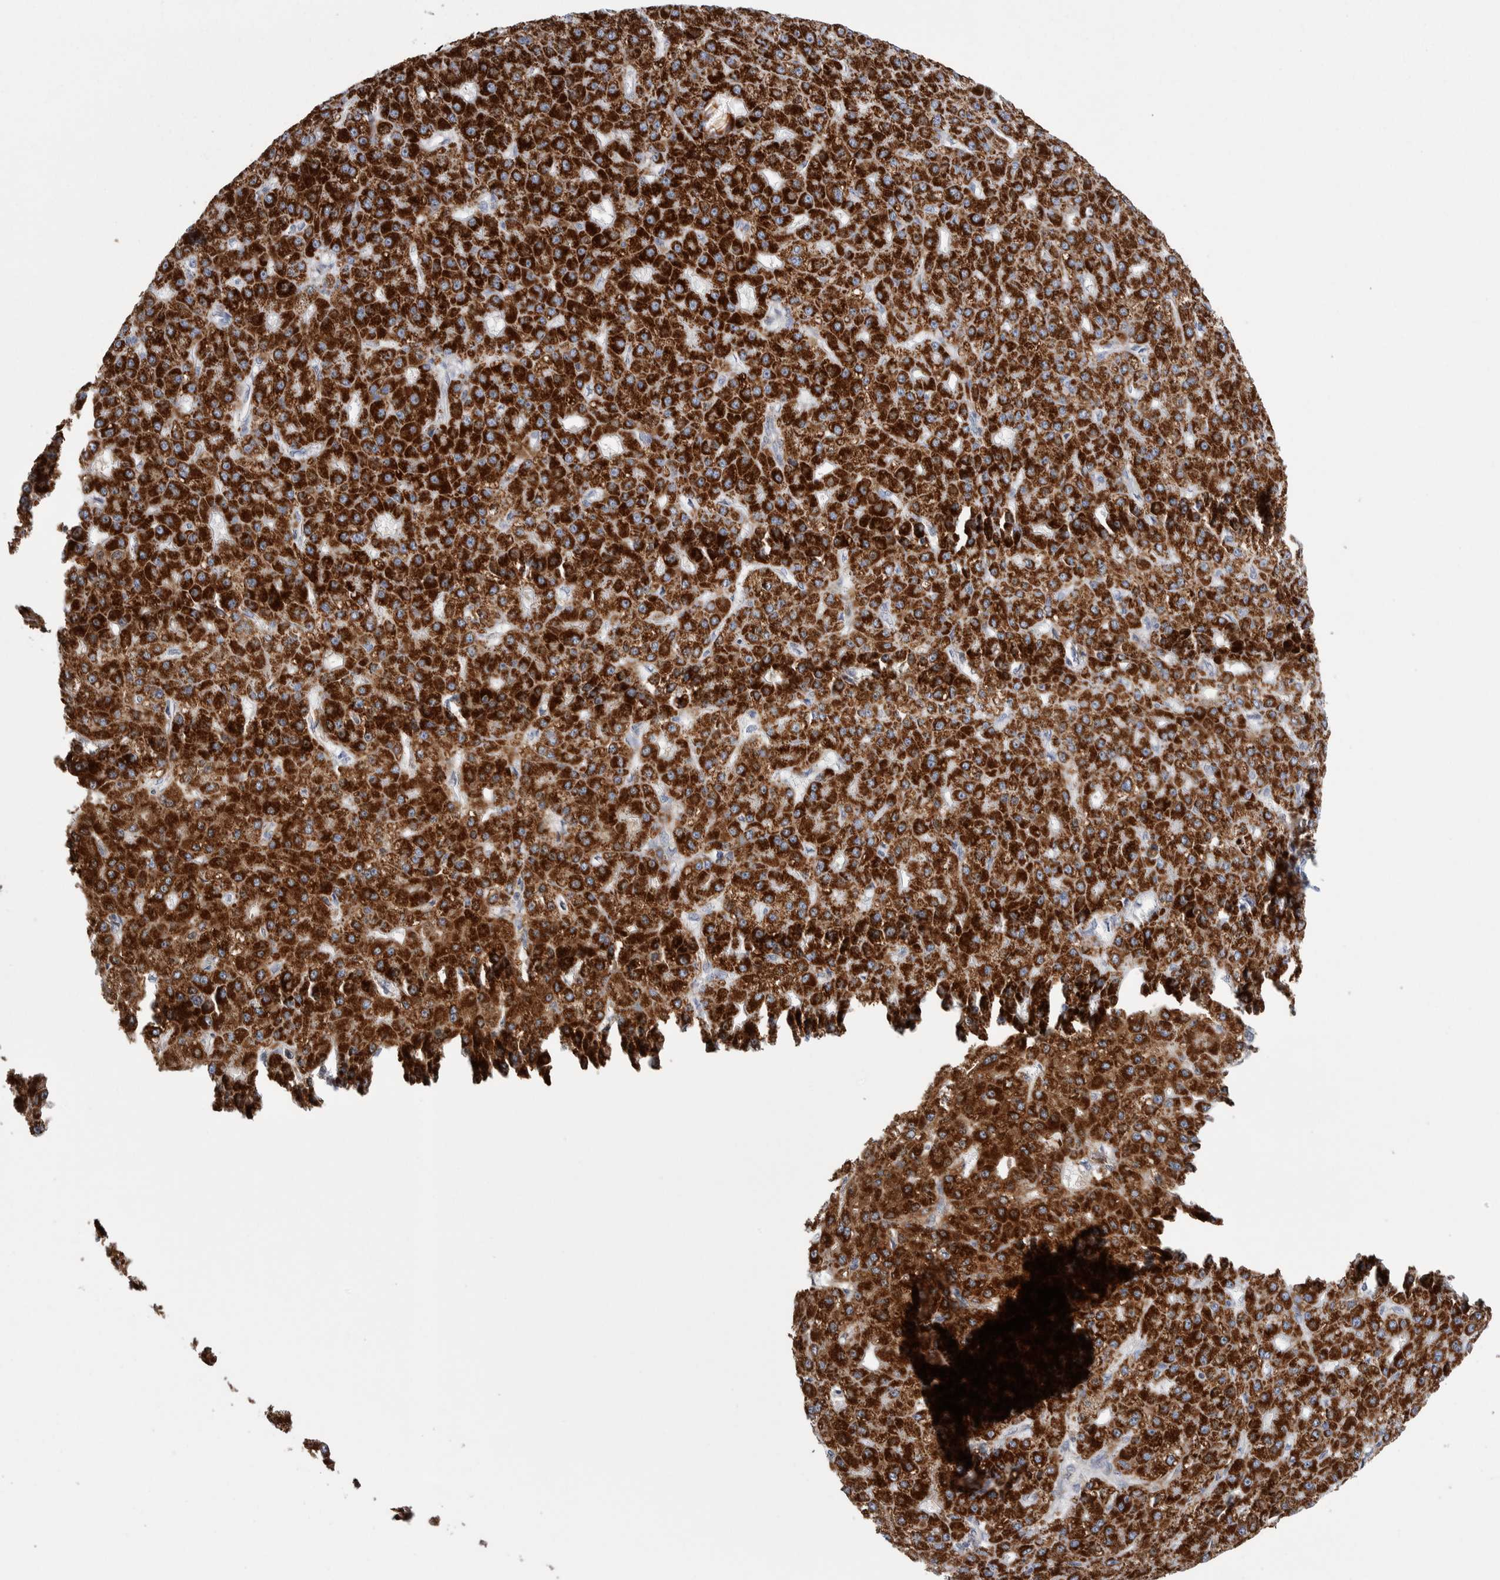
{"staining": {"intensity": "strong", "quantity": ">75%", "location": "cytoplasmic/membranous"}, "tissue": "liver cancer", "cell_type": "Tumor cells", "image_type": "cancer", "snomed": [{"axis": "morphology", "description": "Carcinoma, Hepatocellular, NOS"}, {"axis": "topography", "description": "Liver"}], "caption": "Immunohistochemistry (DAB) staining of human liver hepatocellular carcinoma exhibits strong cytoplasmic/membranous protein positivity in about >75% of tumor cells.", "gene": "ETFA", "patient": {"sex": "male", "age": 67}}